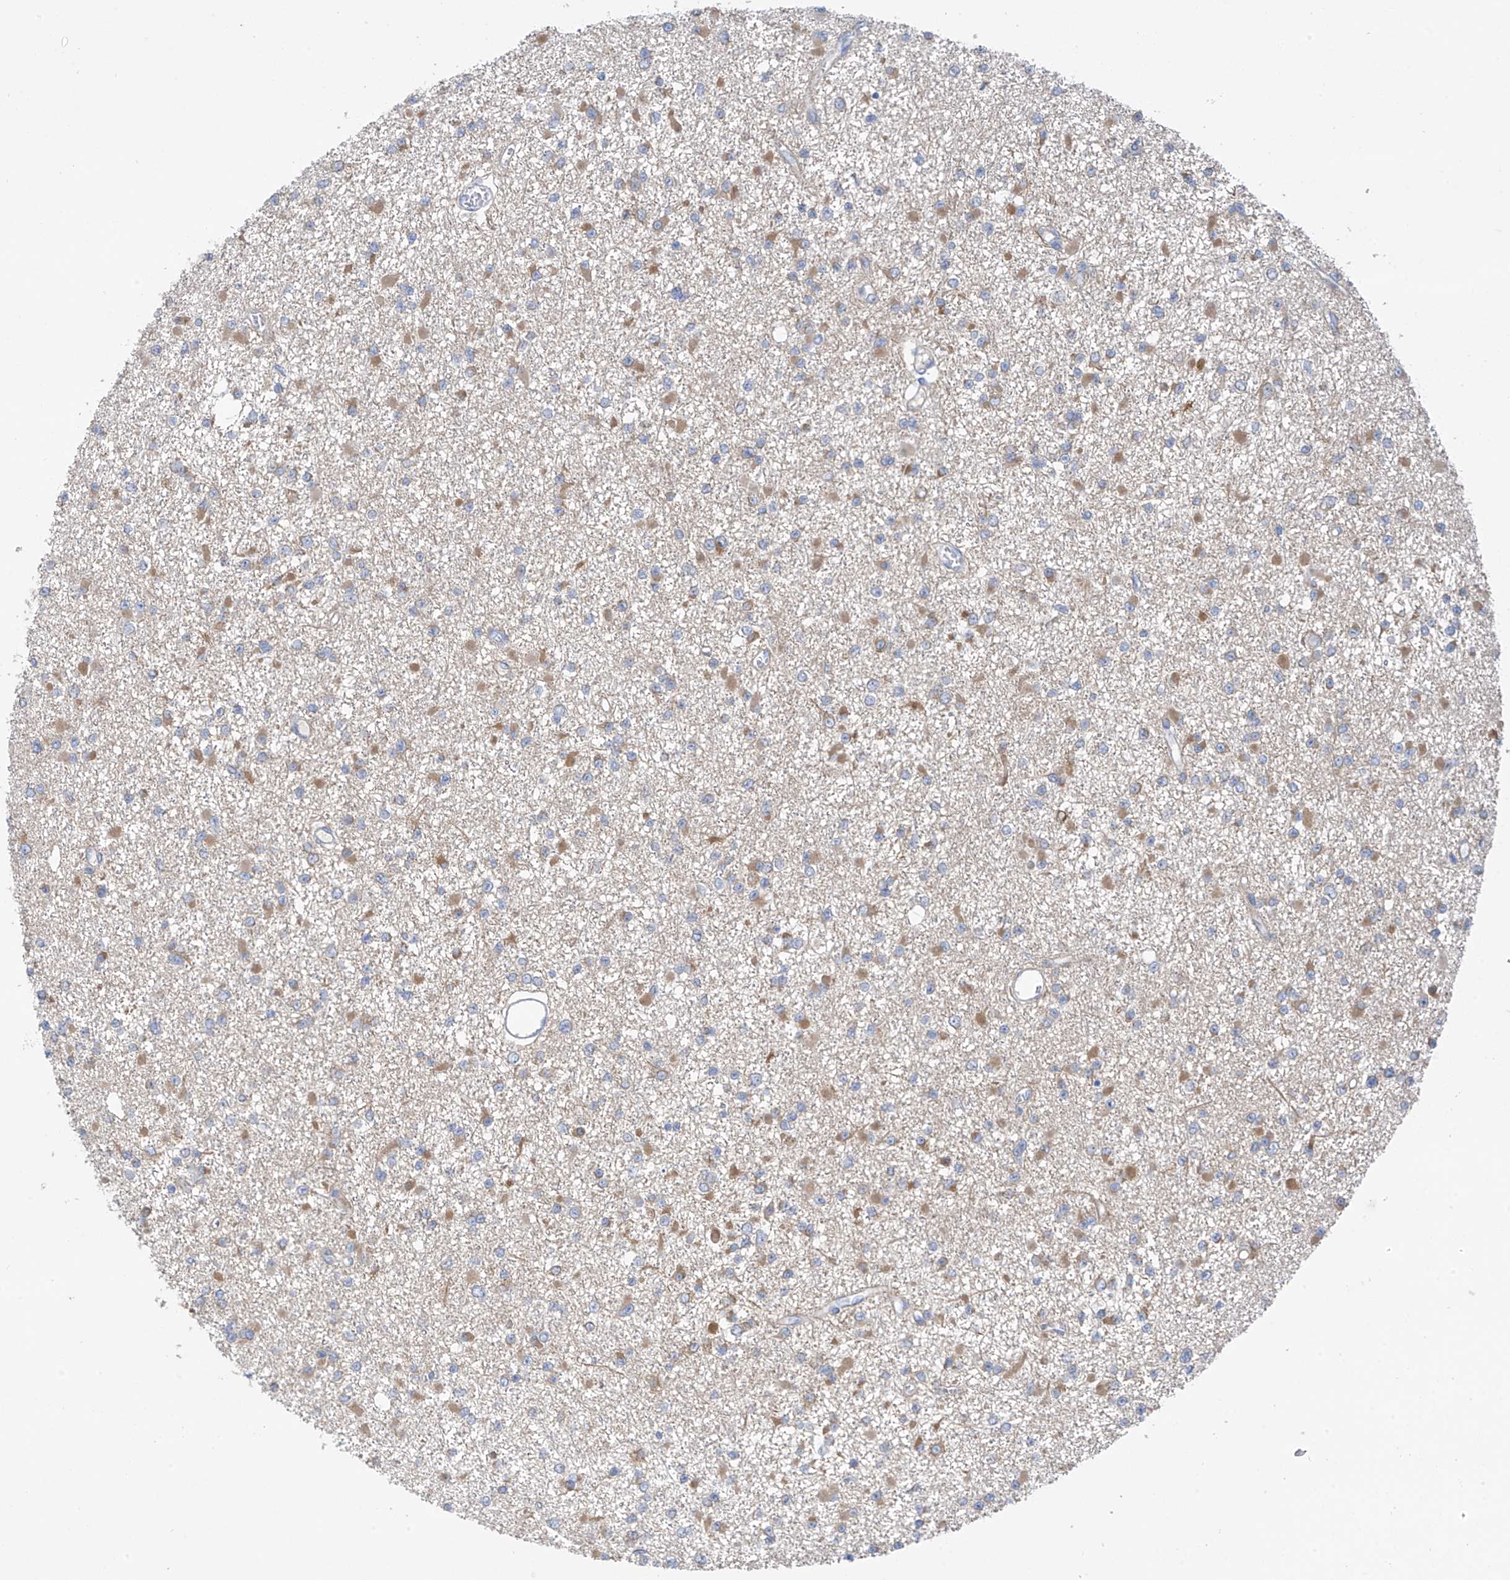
{"staining": {"intensity": "weak", "quantity": "<25%", "location": "cytoplasmic/membranous"}, "tissue": "glioma", "cell_type": "Tumor cells", "image_type": "cancer", "snomed": [{"axis": "morphology", "description": "Glioma, malignant, Low grade"}, {"axis": "topography", "description": "Brain"}], "caption": "This is an IHC micrograph of malignant glioma (low-grade). There is no expression in tumor cells.", "gene": "REPS1", "patient": {"sex": "female", "age": 22}}